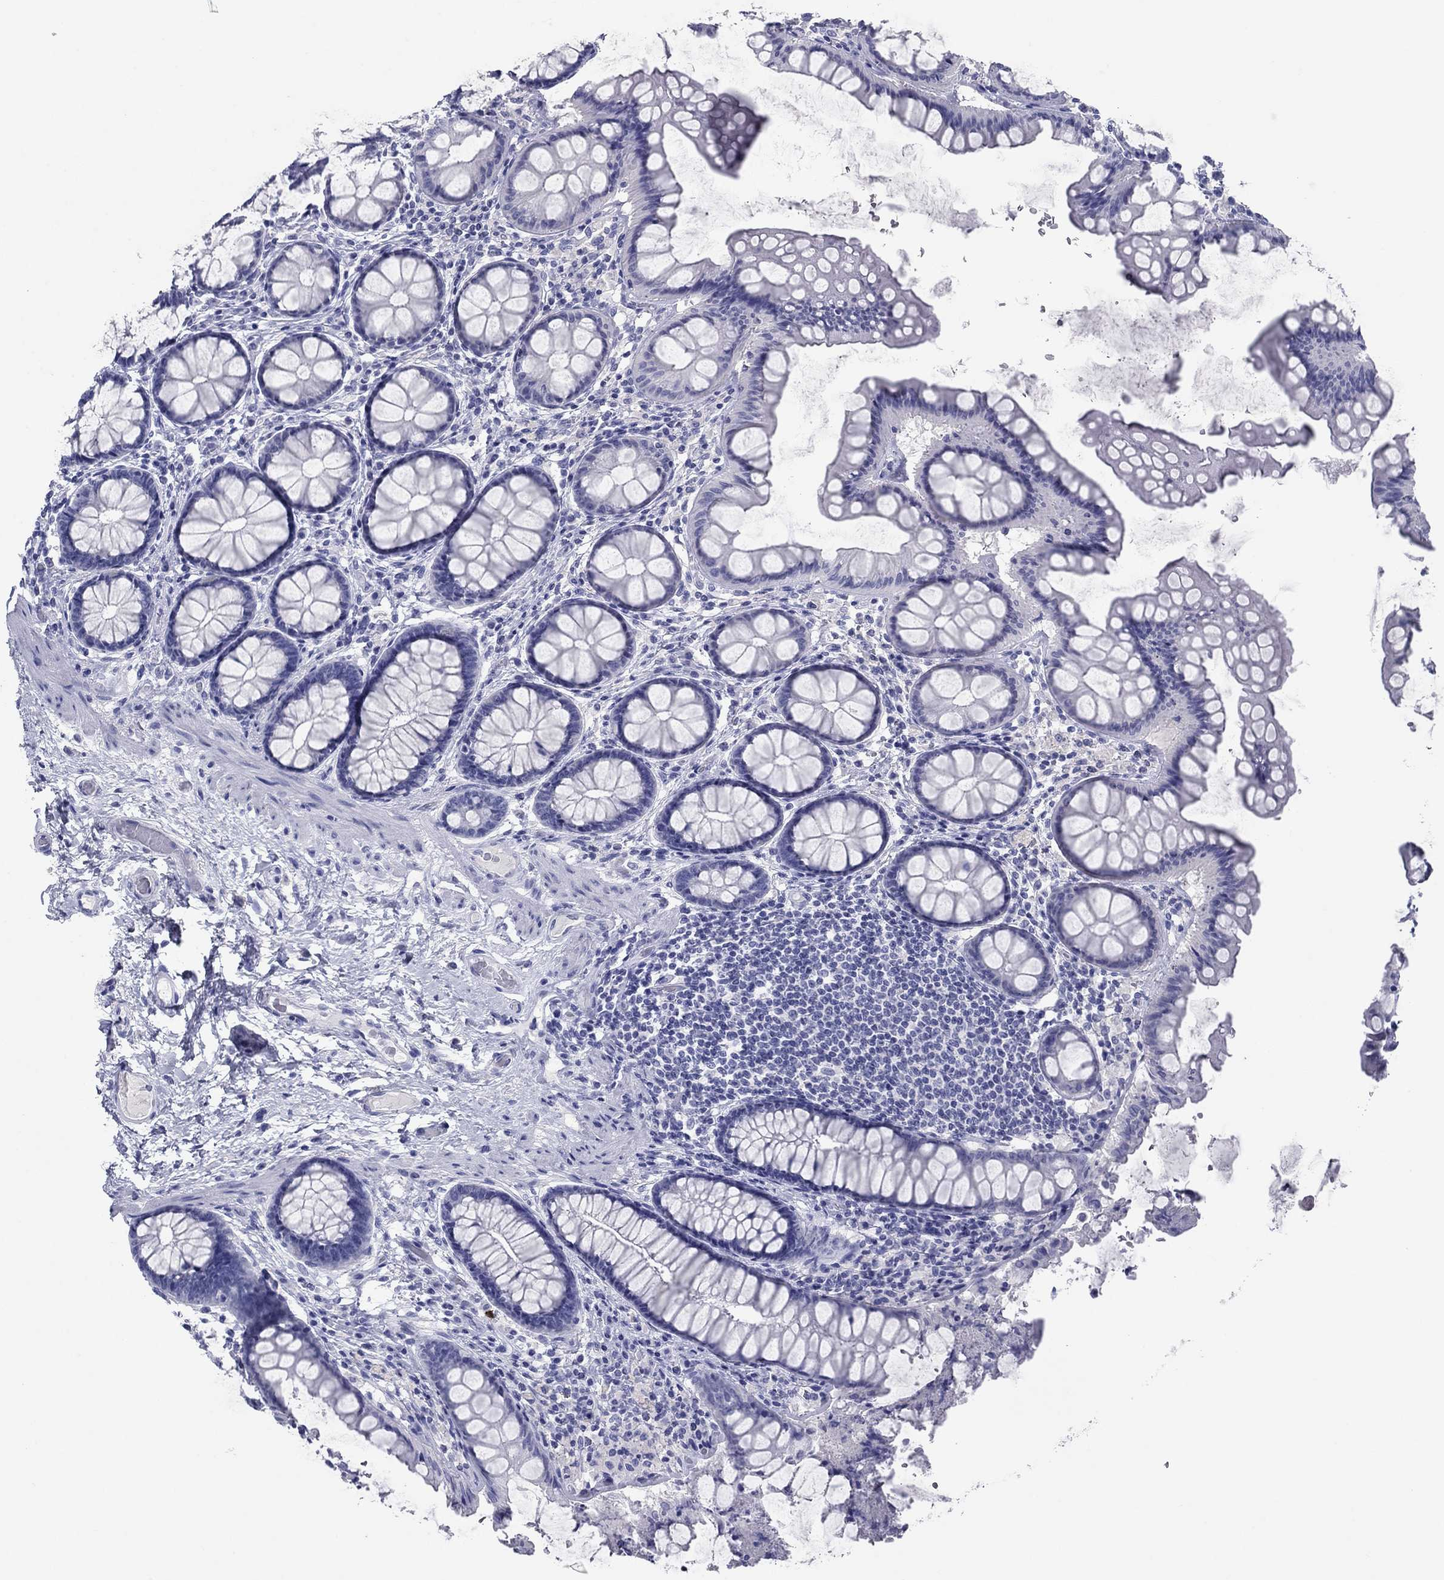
{"staining": {"intensity": "negative", "quantity": "none", "location": "none"}, "tissue": "colon", "cell_type": "Endothelial cells", "image_type": "normal", "snomed": [{"axis": "morphology", "description": "Normal tissue, NOS"}, {"axis": "topography", "description": "Colon"}], "caption": "The immunohistochemistry (IHC) micrograph has no significant staining in endothelial cells of colon. (DAB IHC visualized using brightfield microscopy, high magnification).", "gene": "ATP4A", "patient": {"sex": "female", "age": 65}}